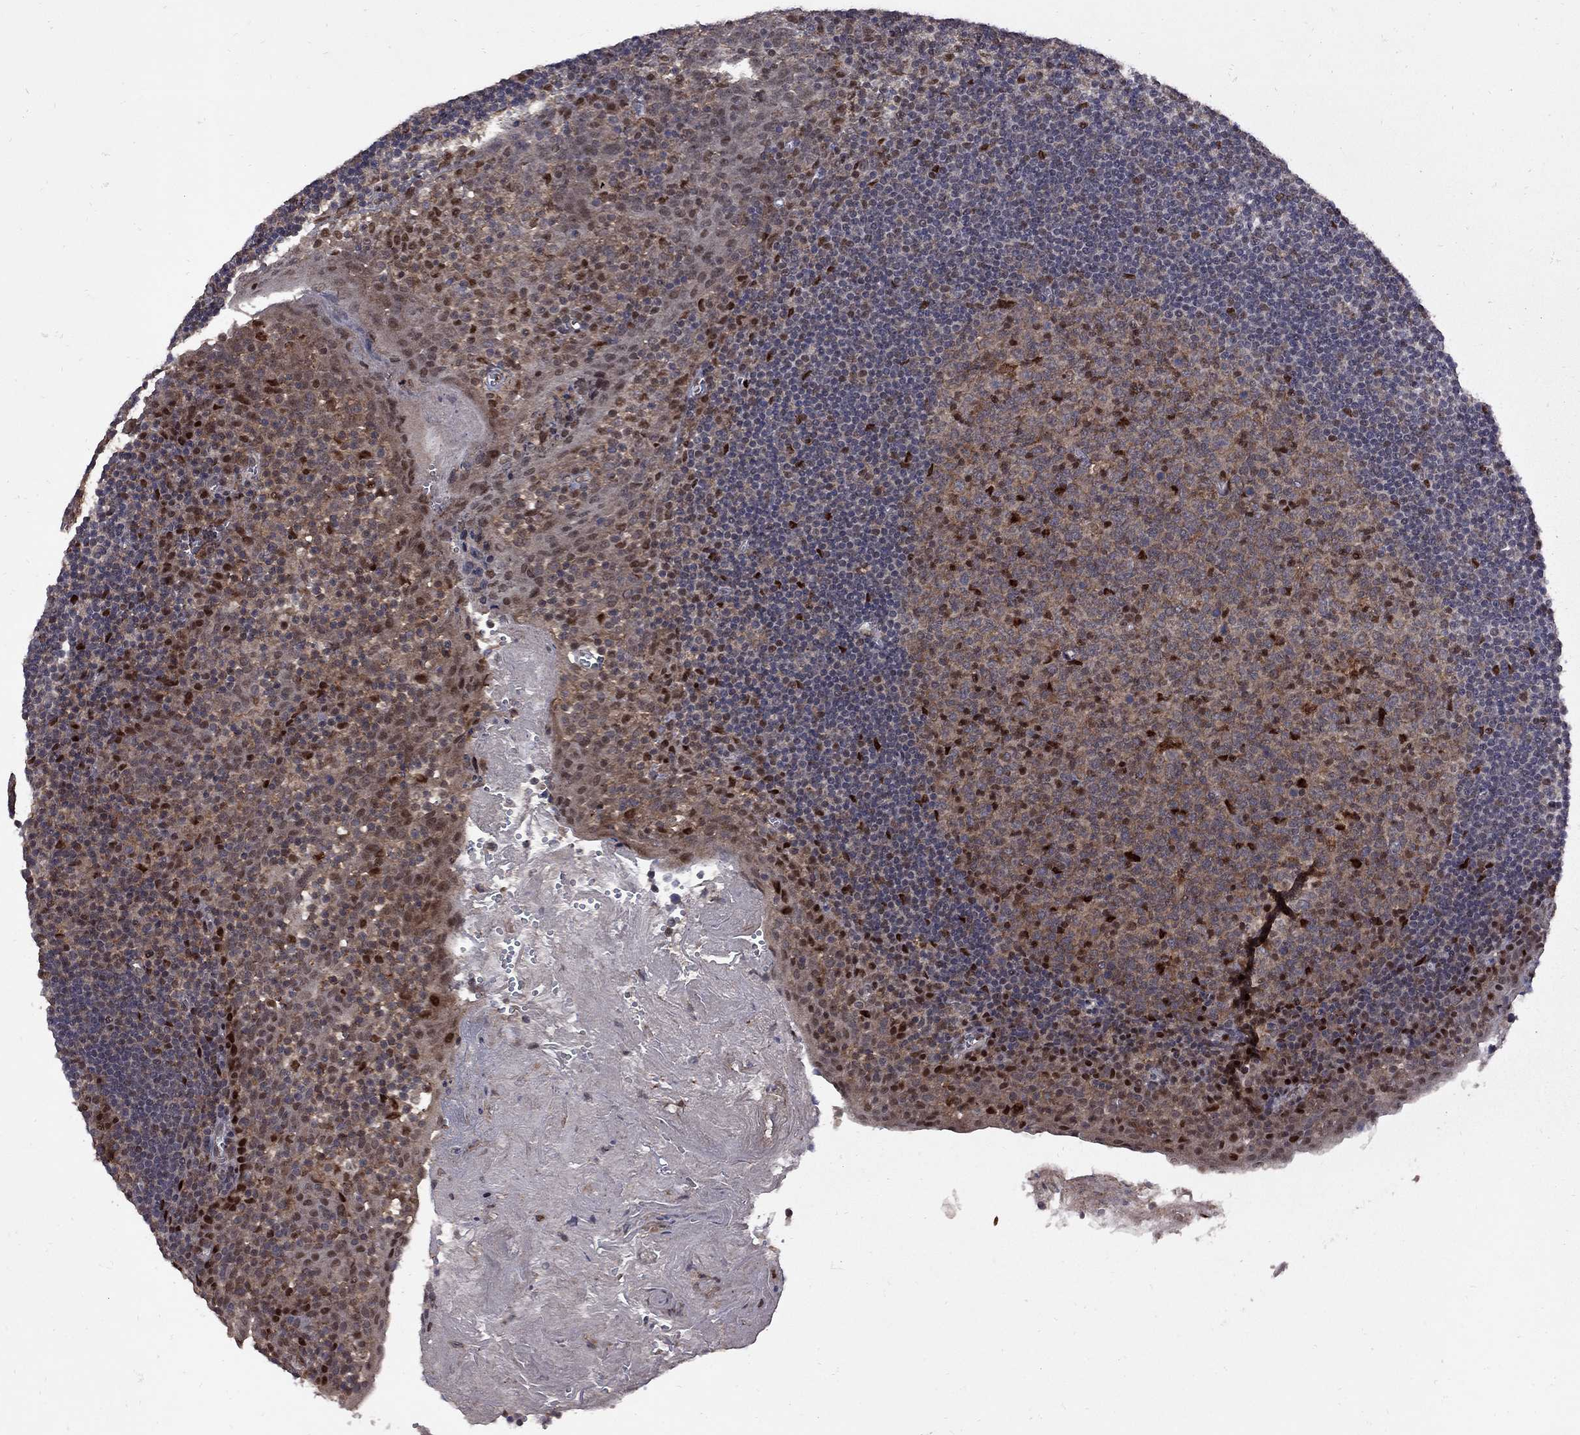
{"staining": {"intensity": "strong", "quantity": "<25%", "location": "nuclear"}, "tissue": "lymph node", "cell_type": "Germinal center cells", "image_type": "normal", "snomed": [{"axis": "morphology", "description": "Normal tissue, NOS"}, {"axis": "topography", "description": "Lymph node"}], "caption": "An IHC photomicrograph of unremarkable tissue is shown. Protein staining in brown shows strong nuclear positivity in lymph node within germinal center cells. The staining is performed using DAB (3,3'-diaminobenzidine) brown chromogen to label protein expression. The nuclei are counter-stained blue using hematoxylin.", "gene": "IPP", "patient": {"sex": "female", "age": 21}}